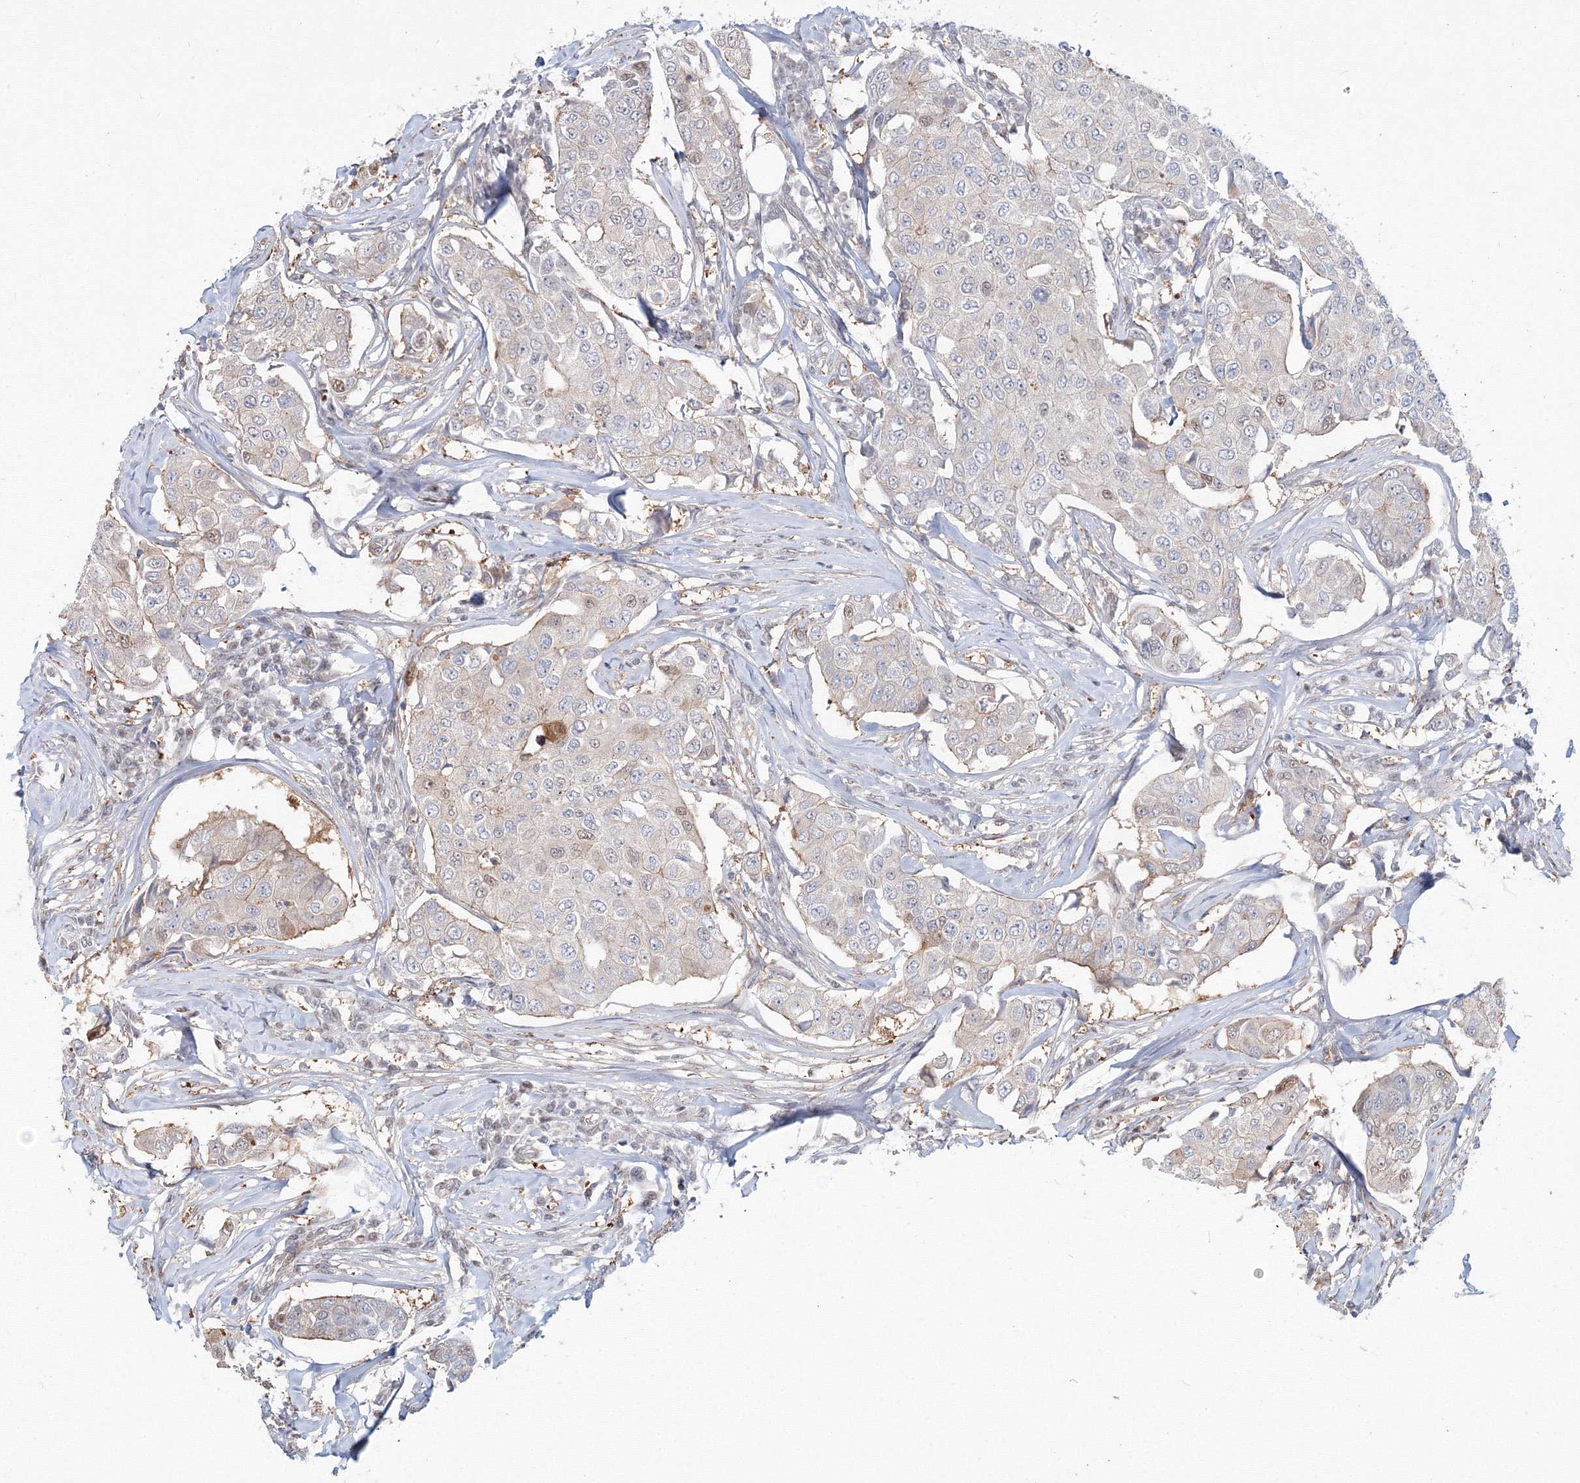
{"staining": {"intensity": "weak", "quantity": "<25%", "location": "cytoplasmic/membranous,nuclear"}, "tissue": "breast cancer", "cell_type": "Tumor cells", "image_type": "cancer", "snomed": [{"axis": "morphology", "description": "Duct carcinoma"}, {"axis": "topography", "description": "Breast"}], "caption": "Tumor cells show no significant protein positivity in infiltrating ductal carcinoma (breast).", "gene": "ARHGAP21", "patient": {"sex": "female", "age": 80}}